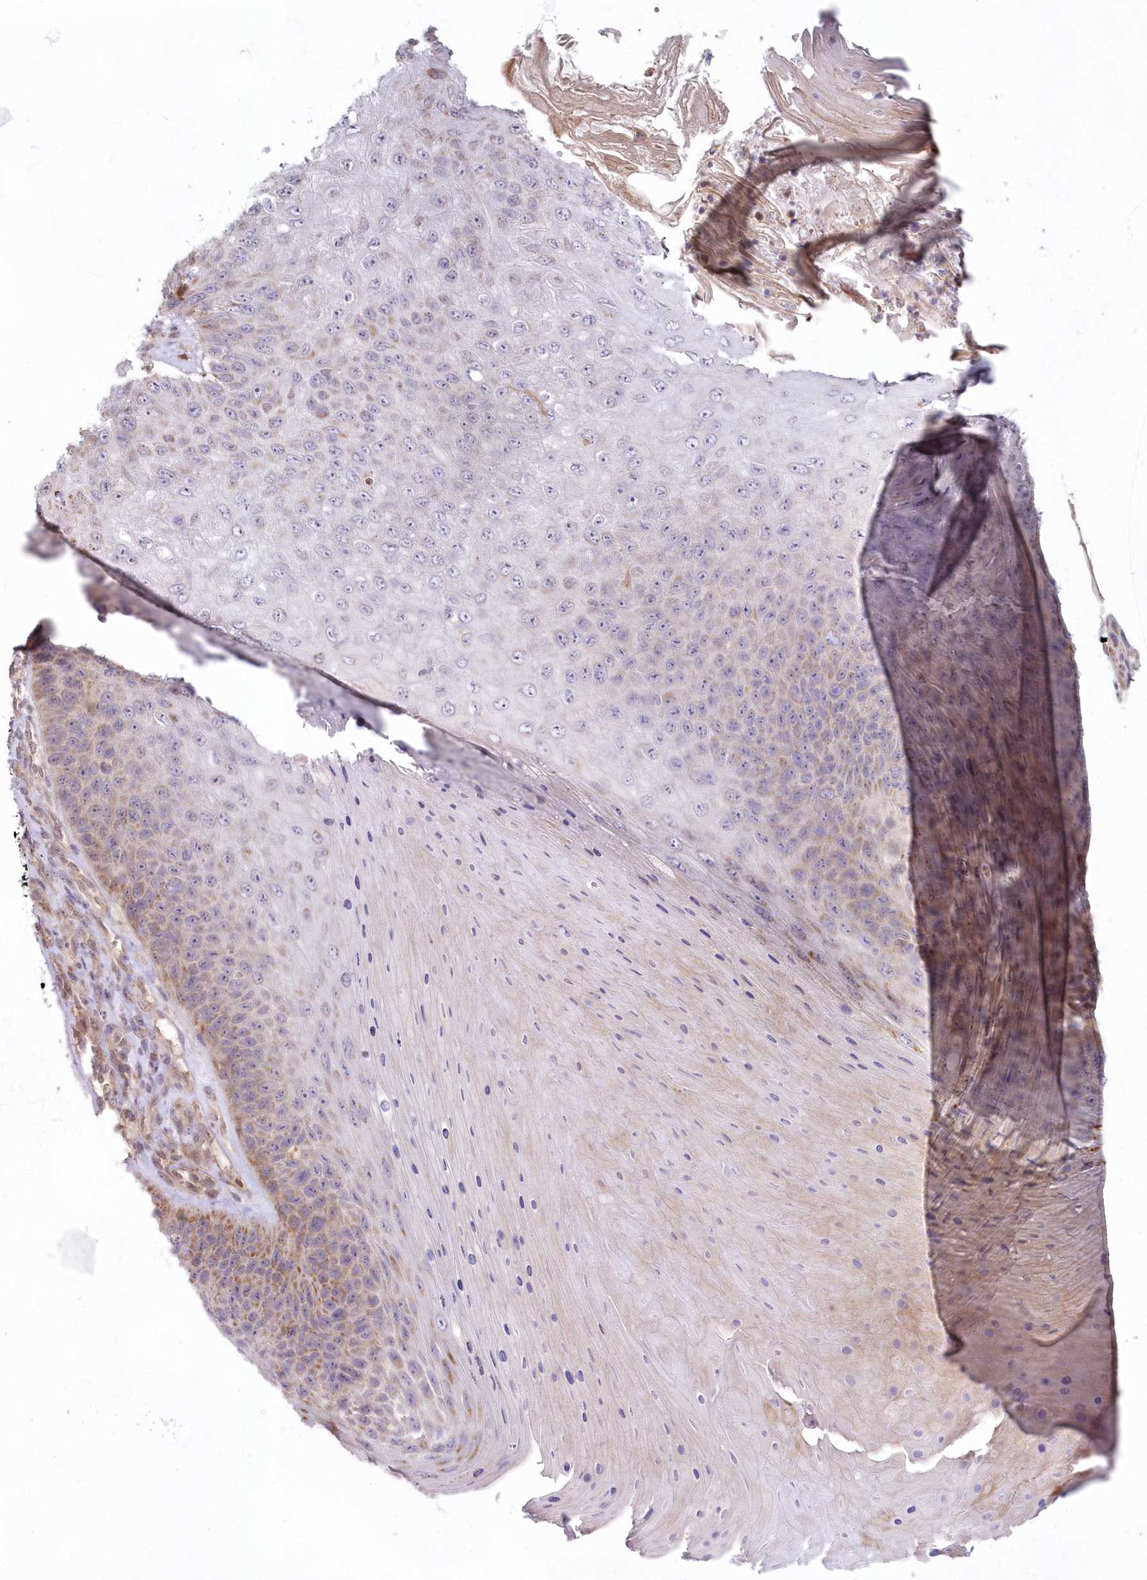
{"staining": {"intensity": "negative", "quantity": "none", "location": "none"}, "tissue": "skin cancer", "cell_type": "Tumor cells", "image_type": "cancer", "snomed": [{"axis": "morphology", "description": "Squamous cell carcinoma, NOS"}, {"axis": "topography", "description": "Skin"}], "caption": "Immunohistochemical staining of squamous cell carcinoma (skin) demonstrates no significant expression in tumor cells.", "gene": "IMPA1", "patient": {"sex": "female", "age": 88}}